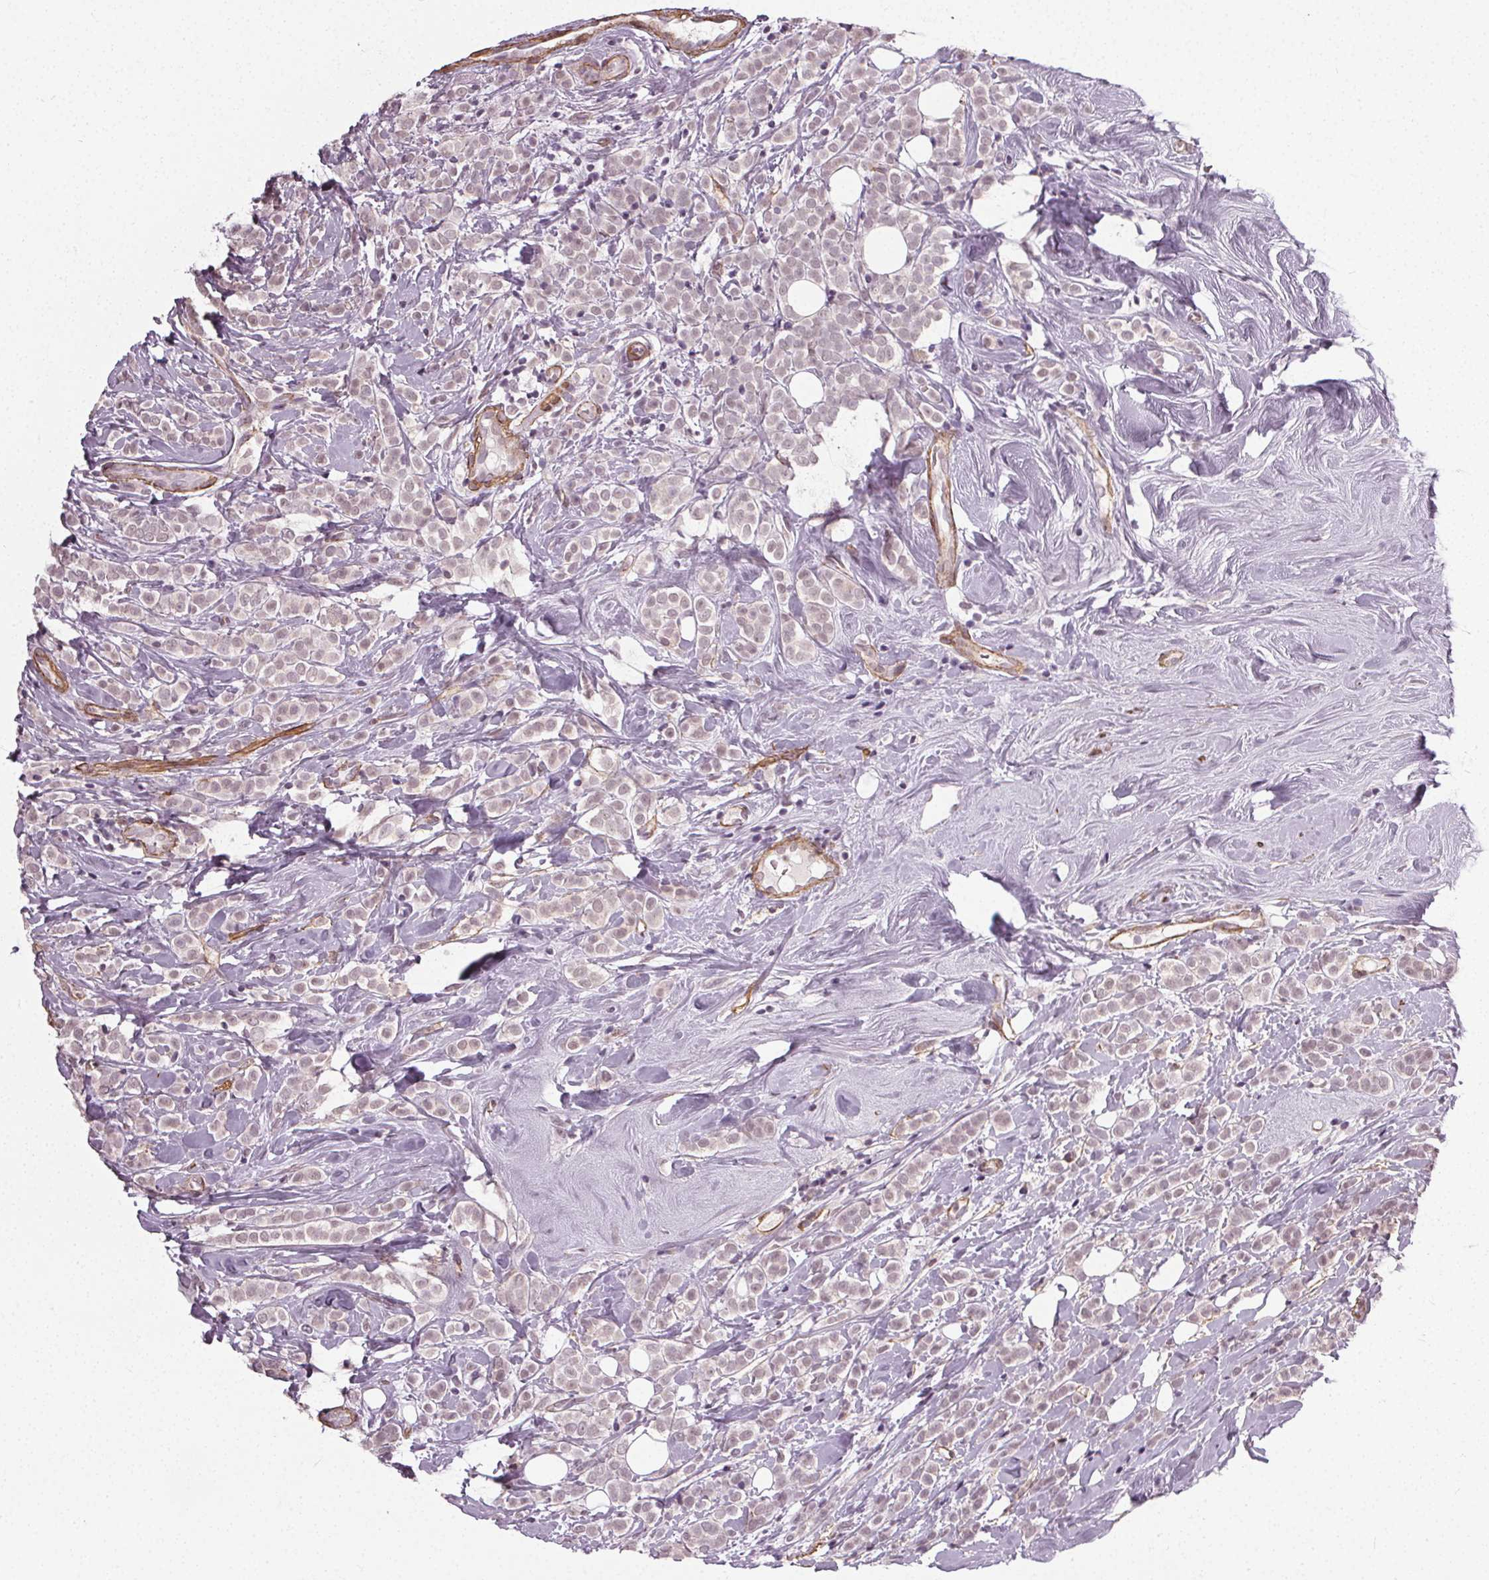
{"staining": {"intensity": "negative", "quantity": "none", "location": "none"}, "tissue": "breast cancer", "cell_type": "Tumor cells", "image_type": "cancer", "snomed": [{"axis": "morphology", "description": "Lobular carcinoma"}, {"axis": "topography", "description": "Breast"}], "caption": "Micrograph shows no protein expression in tumor cells of lobular carcinoma (breast) tissue.", "gene": "PKP1", "patient": {"sex": "female", "age": 49}}